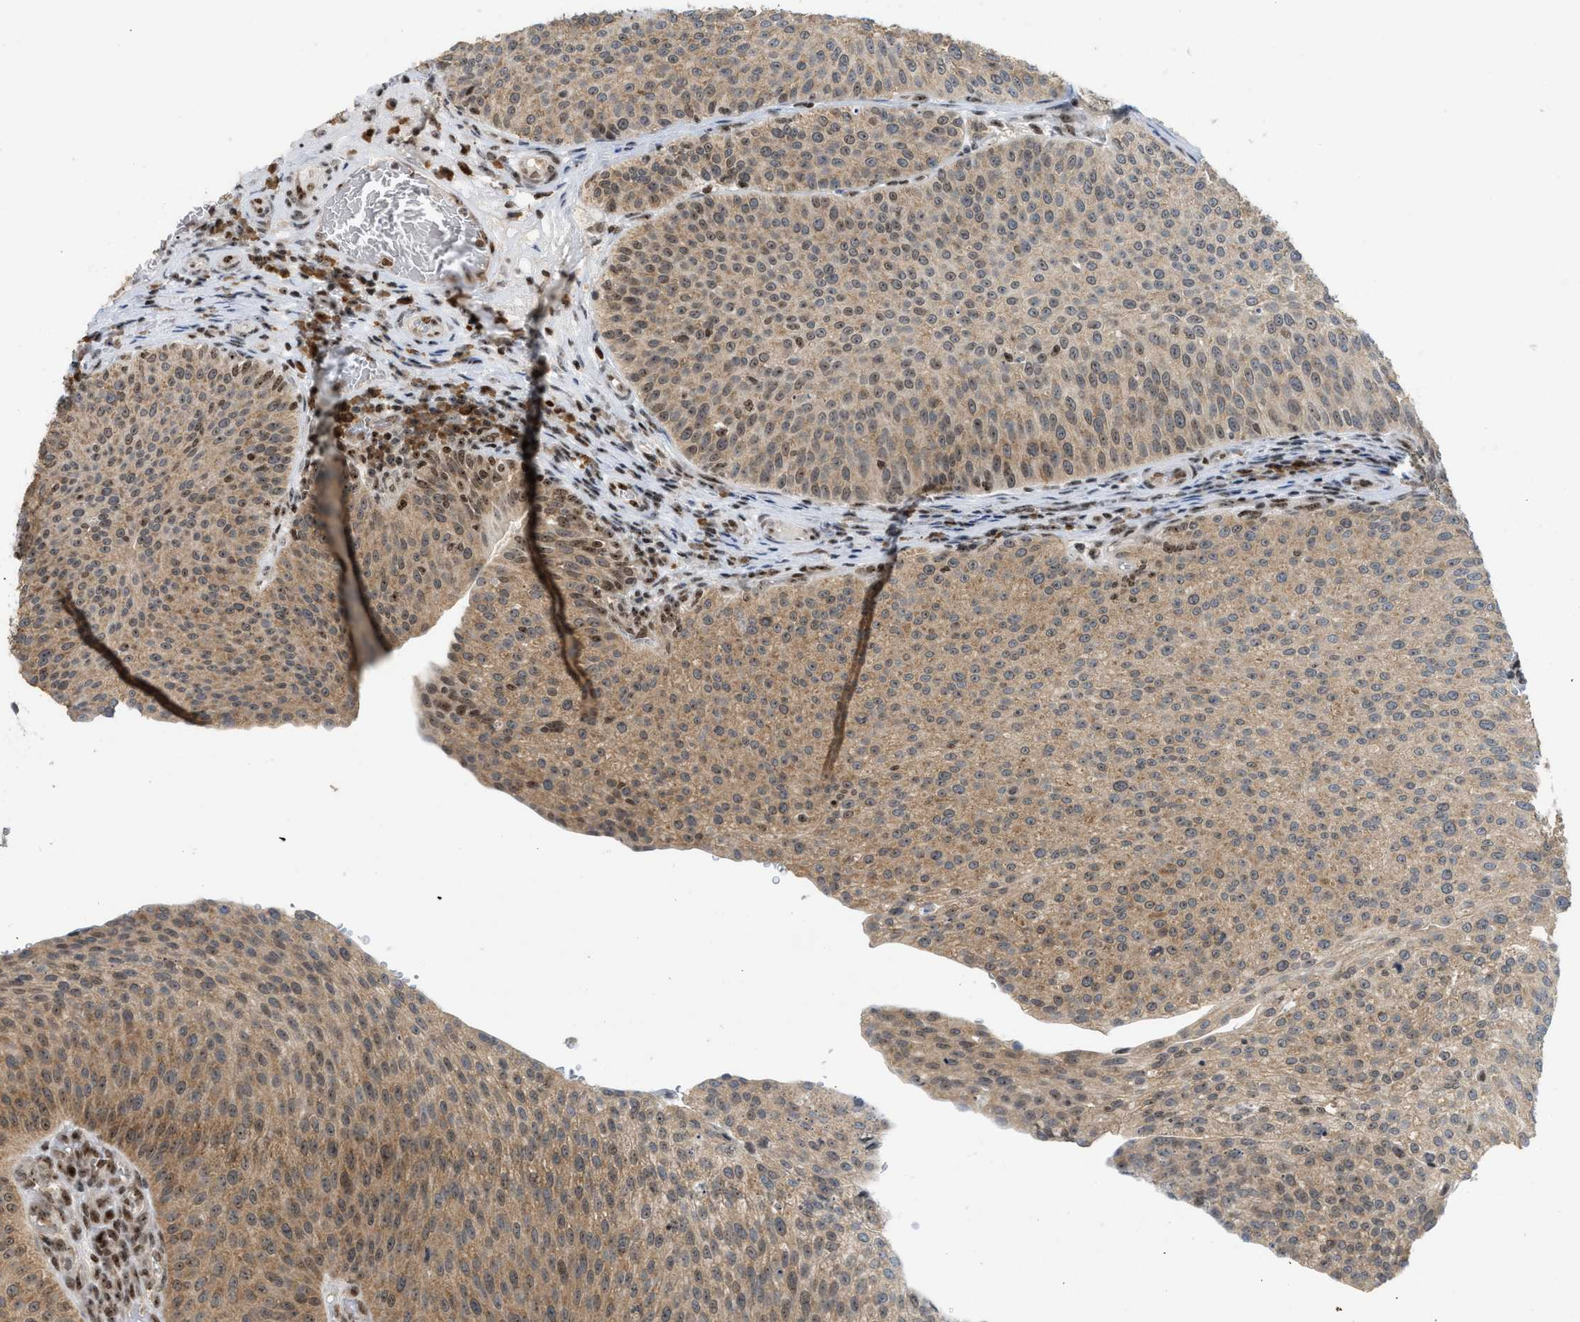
{"staining": {"intensity": "moderate", "quantity": ">75%", "location": "cytoplasmic/membranous,nuclear"}, "tissue": "urothelial cancer", "cell_type": "Tumor cells", "image_type": "cancer", "snomed": [{"axis": "morphology", "description": "Urothelial carcinoma, Low grade"}, {"axis": "topography", "description": "Smooth muscle"}, {"axis": "topography", "description": "Urinary bladder"}], "caption": "IHC image of human low-grade urothelial carcinoma stained for a protein (brown), which displays medium levels of moderate cytoplasmic/membranous and nuclear staining in about >75% of tumor cells.", "gene": "ZNF22", "patient": {"sex": "male", "age": 60}}